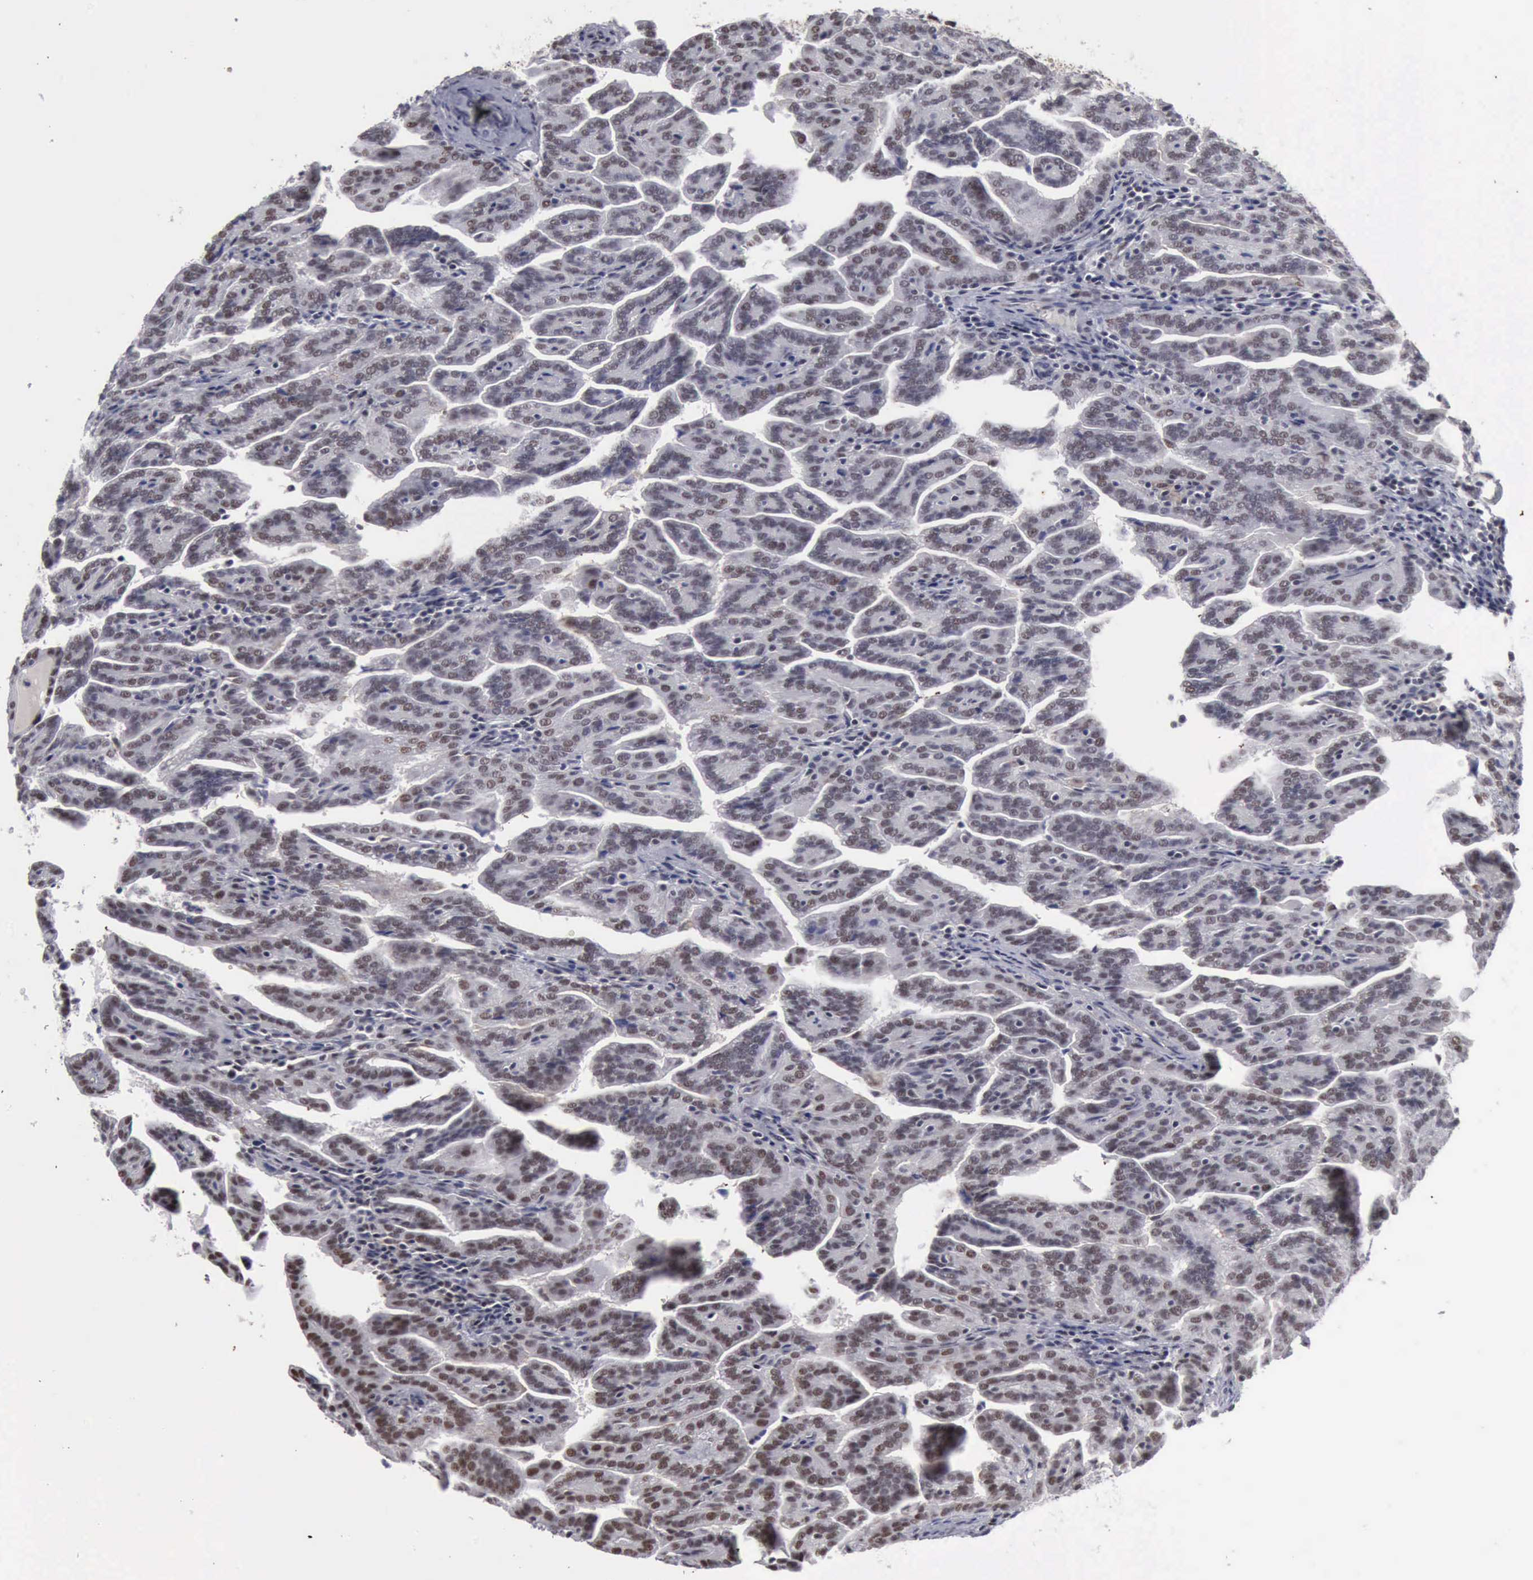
{"staining": {"intensity": "weak", "quantity": "25%-75%", "location": "nuclear"}, "tissue": "renal cancer", "cell_type": "Tumor cells", "image_type": "cancer", "snomed": [{"axis": "morphology", "description": "Adenocarcinoma, NOS"}, {"axis": "topography", "description": "Kidney"}], "caption": "There is low levels of weak nuclear positivity in tumor cells of adenocarcinoma (renal), as demonstrated by immunohistochemical staining (brown color).", "gene": "KIAA0586", "patient": {"sex": "male", "age": 61}}